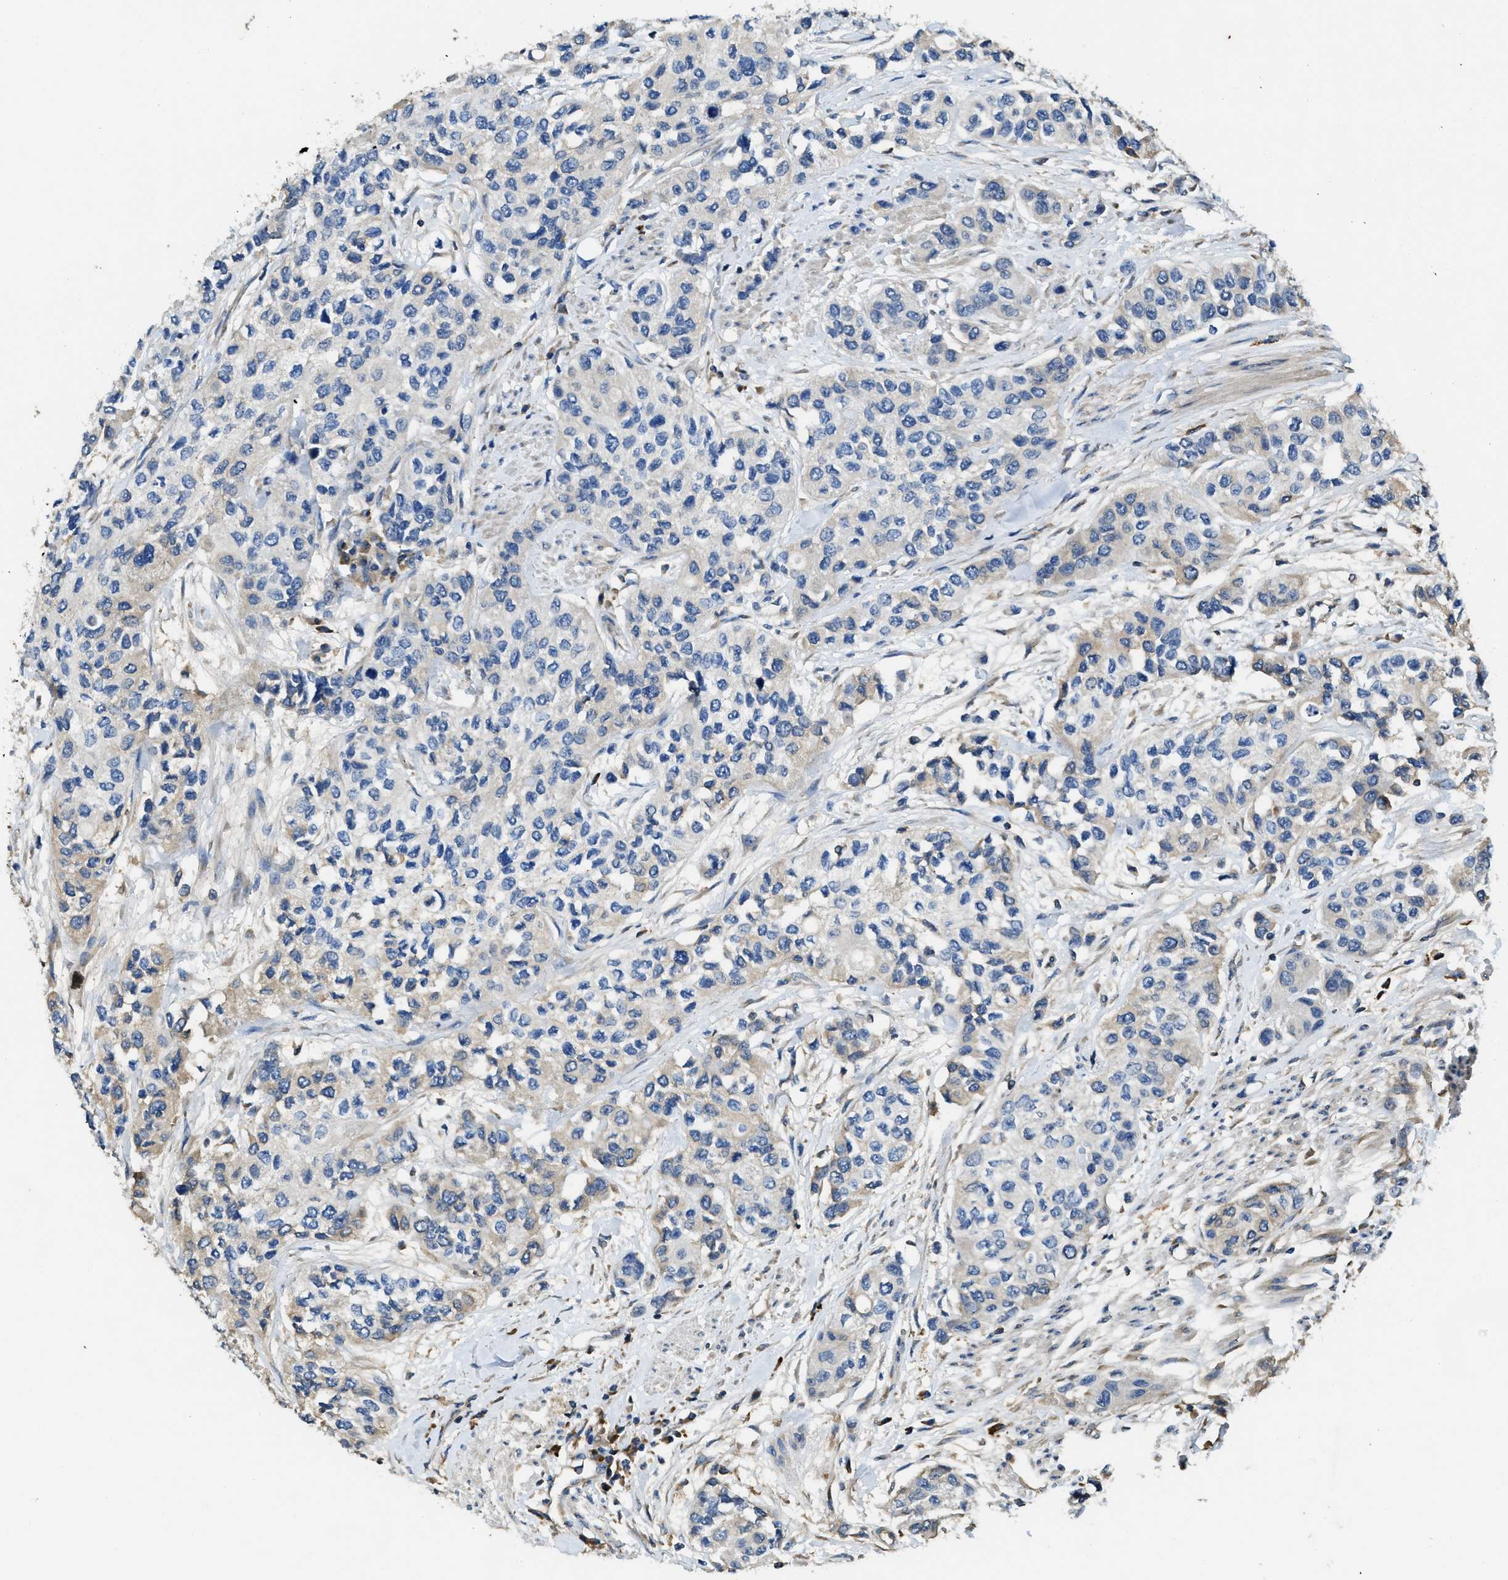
{"staining": {"intensity": "weak", "quantity": "<25%", "location": "cytoplasmic/membranous"}, "tissue": "urothelial cancer", "cell_type": "Tumor cells", "image_type": "cancer", "snomed": [{"axis": "morphology", "description": "Urothelial carcinoma, High grade"}, {"axis": "topography", "description": "Urinary bladder"}], "caption": "Immunohistochemistry image of neoplastic tissue: high-grade urothelial carcinoma stained with DAB exhibits no significant protein positivity in tumor cells.", "gene": "RIPK2", "patient": {"sex": "female", "age": 56}}